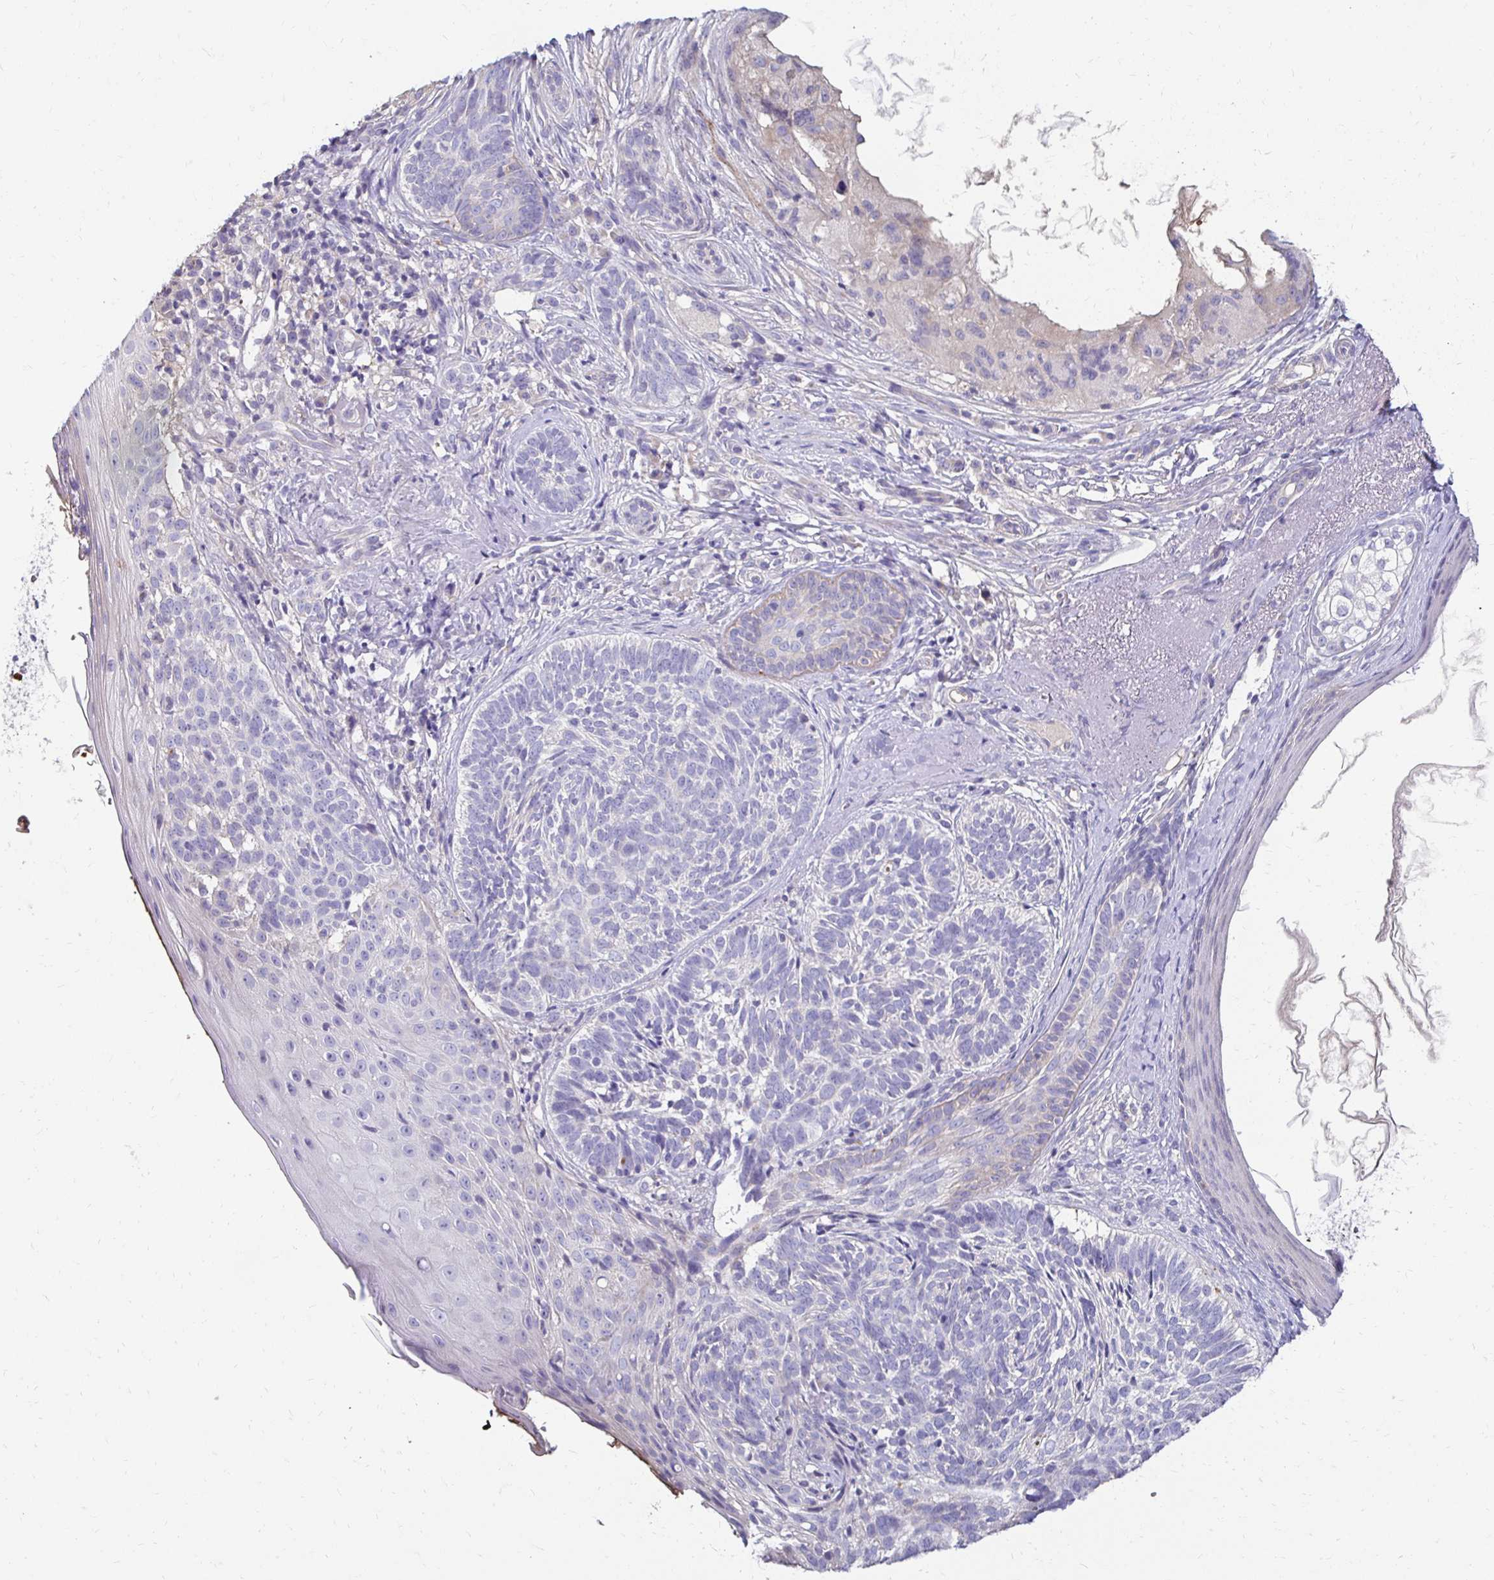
{"staining": {"intensity": "negative", "quantity": "none", "location": "none"}, "tissue": "skin cancer", "cell_type": "Tumor cells", "image_type": "cancer", "snomed": [{"axis": "morphology", "description": "Basal cell carcinoma"}, {"axis": "topography", "description": "Skin"}], "caption": "Tumor cells show no significant positivity in skin cancer (basal cell carcinoma). (DAB IHC visualized using brightfield microscopy, high magnification).", "gene": "AKAP6", "patient": {"sex": "female", "age": 74}}